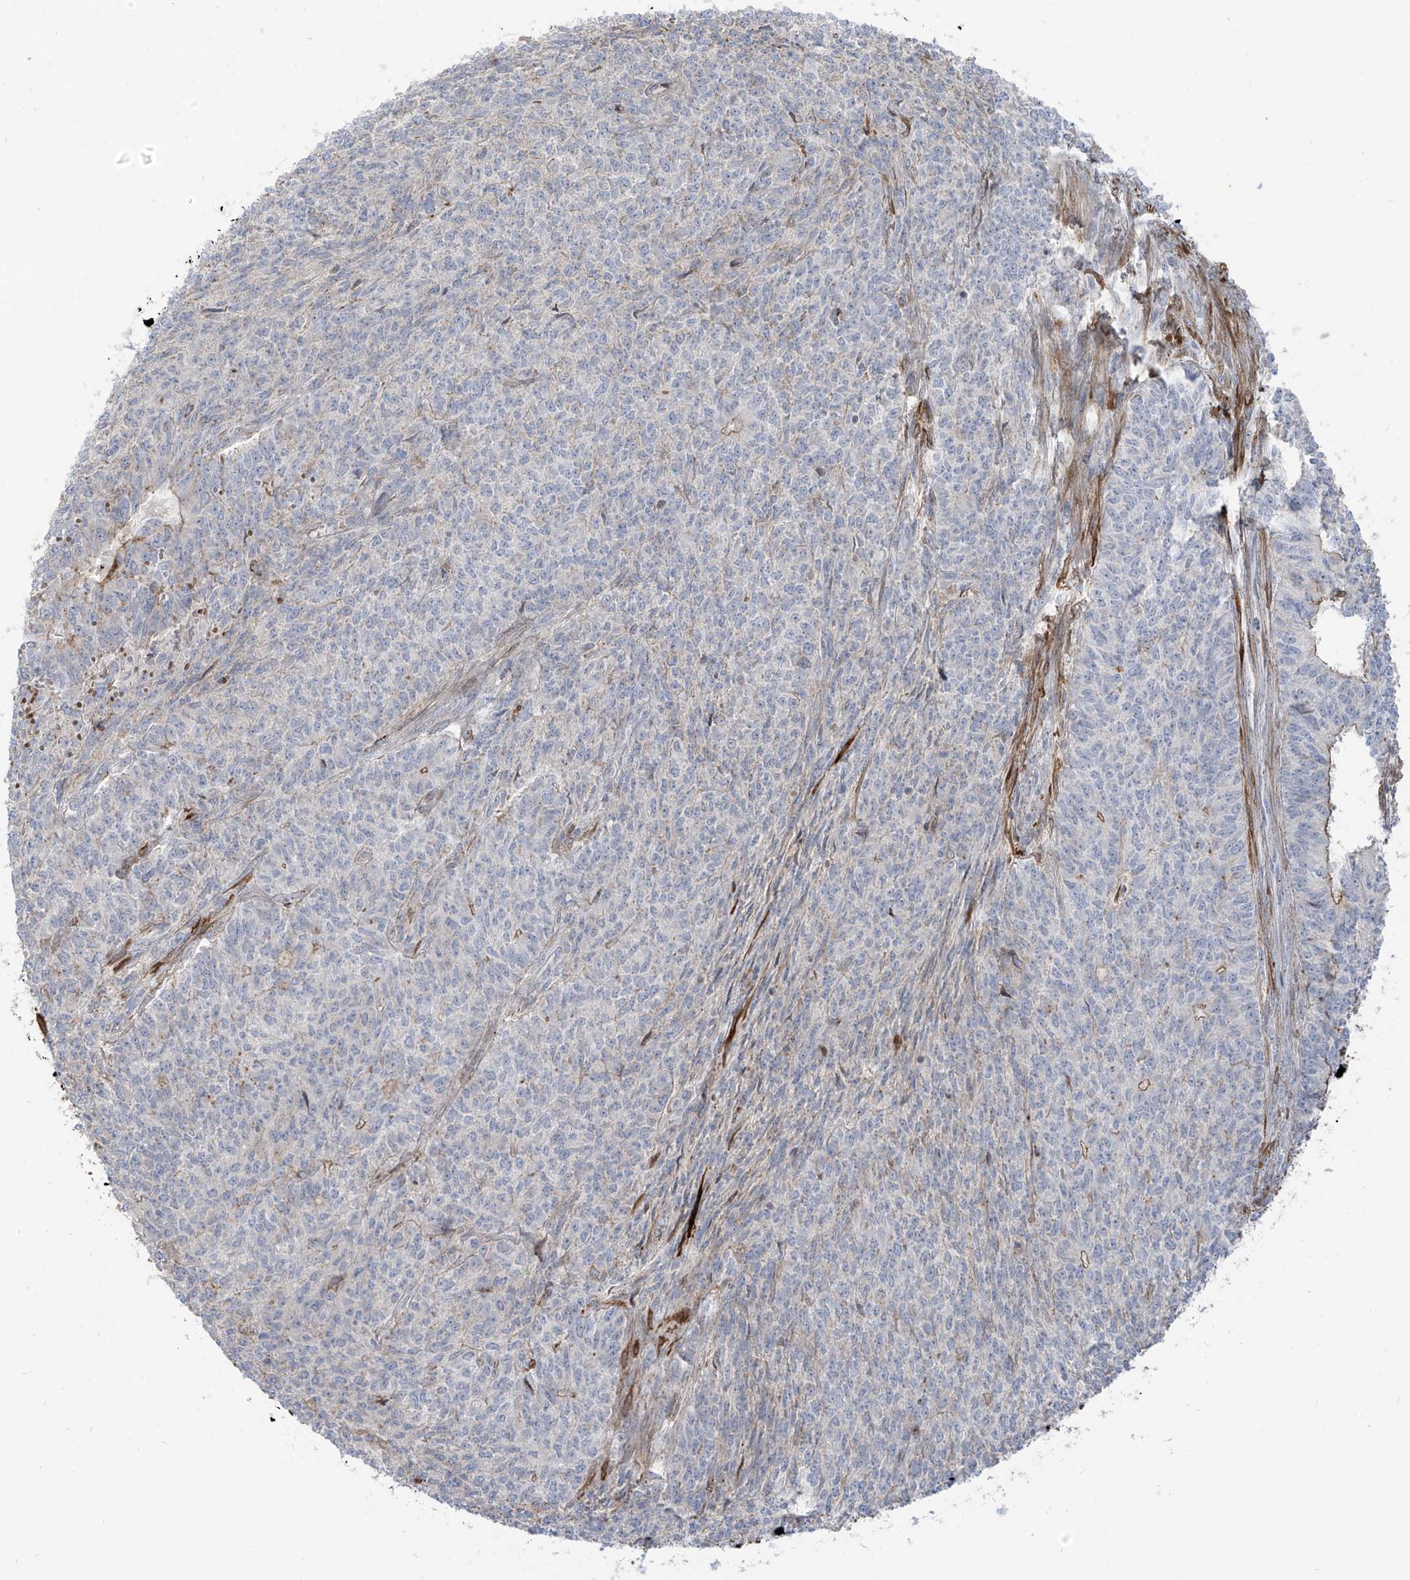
{"staining": {"intensity": "weak", "quantity": "<25%", "location": "cytoplasmic/membranous"}, "tissue": "endometrial cancer", "cell_type": "Tumor cells", "image_type": "cancer", "snomed": [{"axis": "morphology", "description": "Adenocarcinoma, NOS"}, {"axis": "topography", "description": "Endometrium"}], "caption": "An IHC micrograph of adenocarcinoma (endometrial) is shown. There is no staining in tumor cells of adenocarcinoma (endometrial).", "gene": "ZGRF1", "patient": {"sex": "female", "age": 32}}